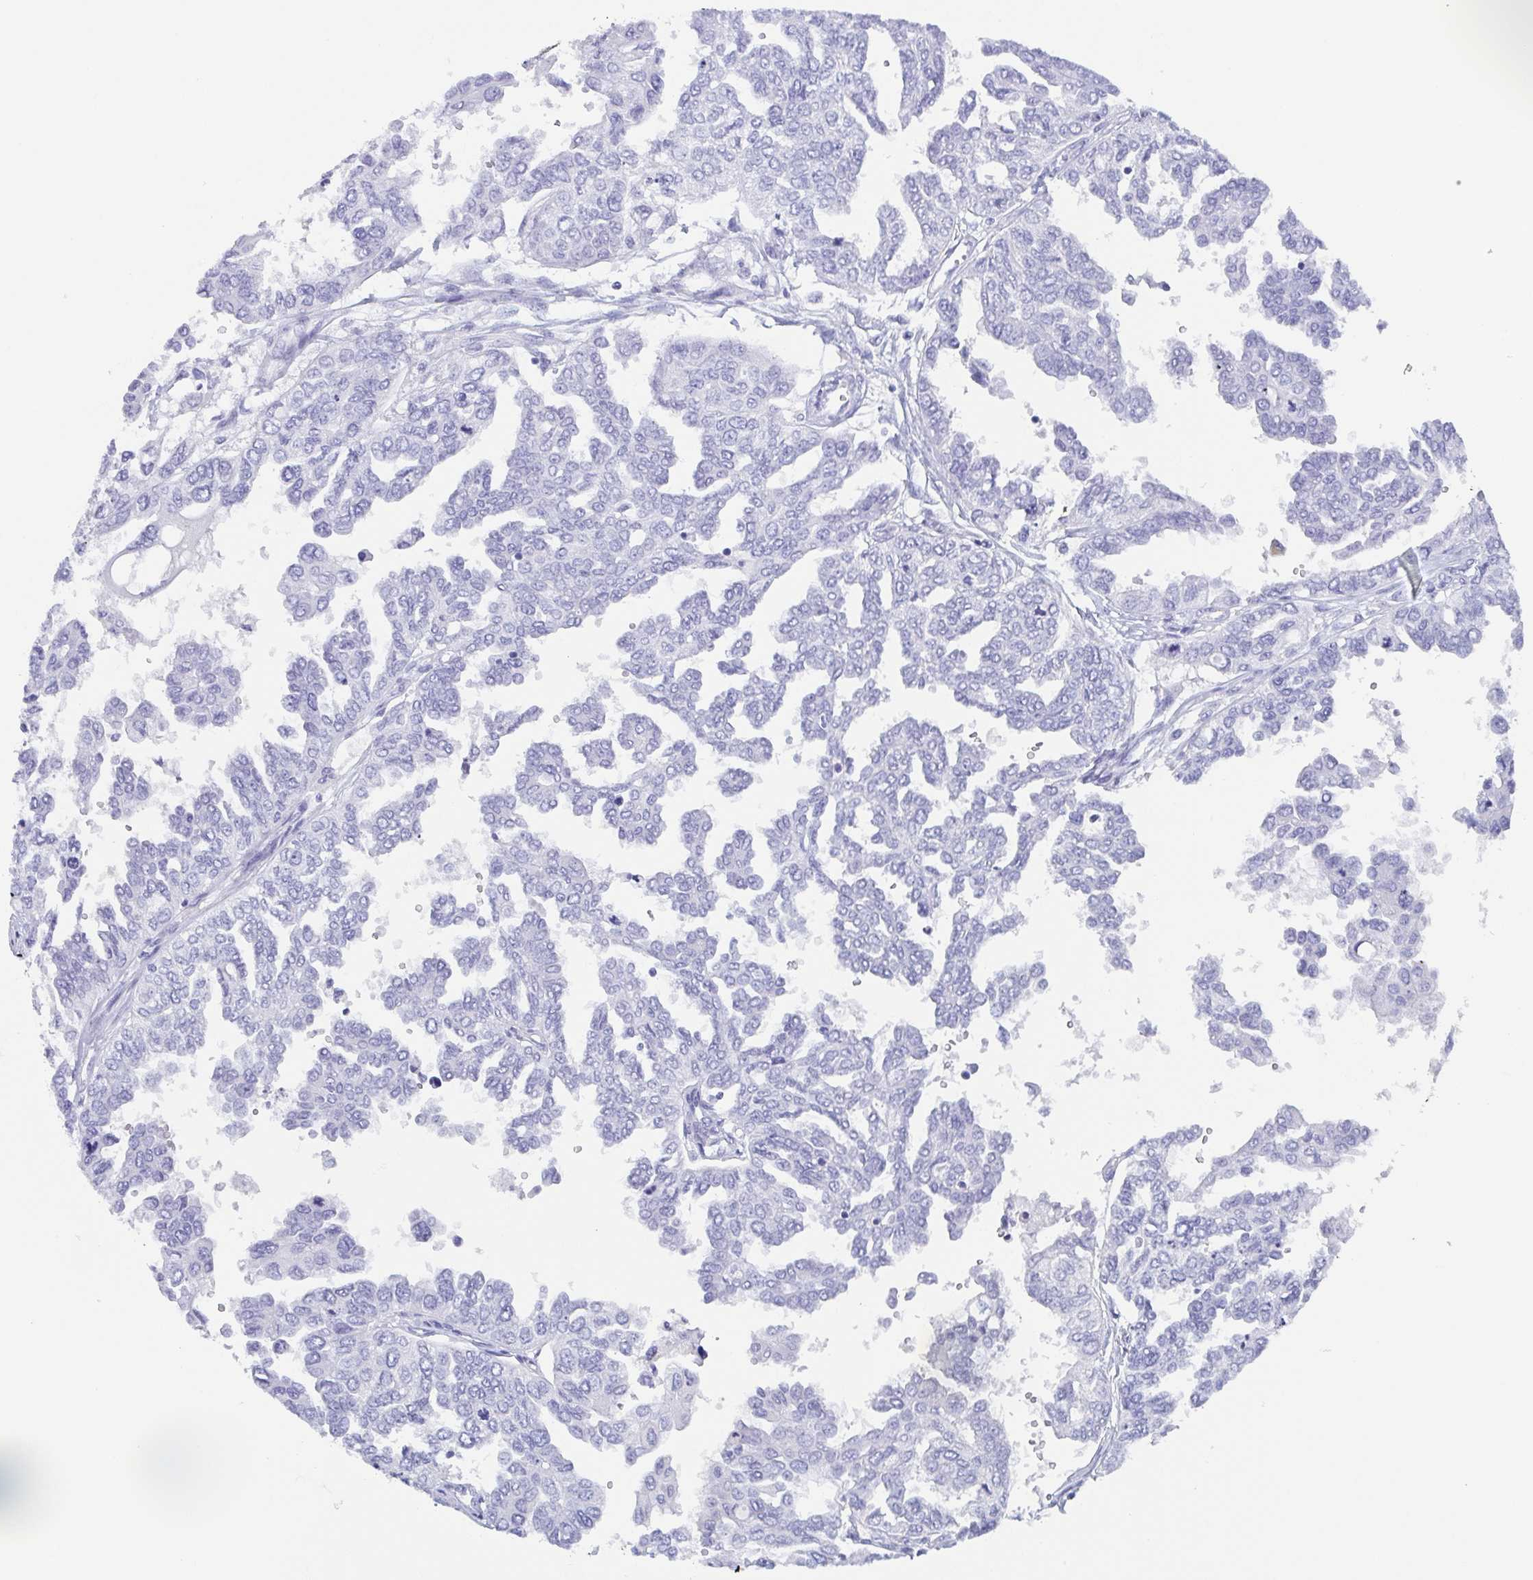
{"staining": {"intensity": "negative", "quantity": "none", "location": "none"}, "tissue": "ovarian cancer", "cell_type": "Tumor cells", "image_type": "cancer", "snomed": [{"axis": "morphology", "description": "Cystadenocarcinoma, serous, NOS"}, {"axis": "topography", "description": "Ovary"}], "caption": "Micrograph shows no significant protein expression in tumor cells of ovarian serous cystadenocarcinoma. Brightfield microscopy of IHC stained with DAB (brown) and hematoxylin (blue), captured at high magnification.", "gene": "TAGLN3", "patient": {"sex": "female", "age": 53}}